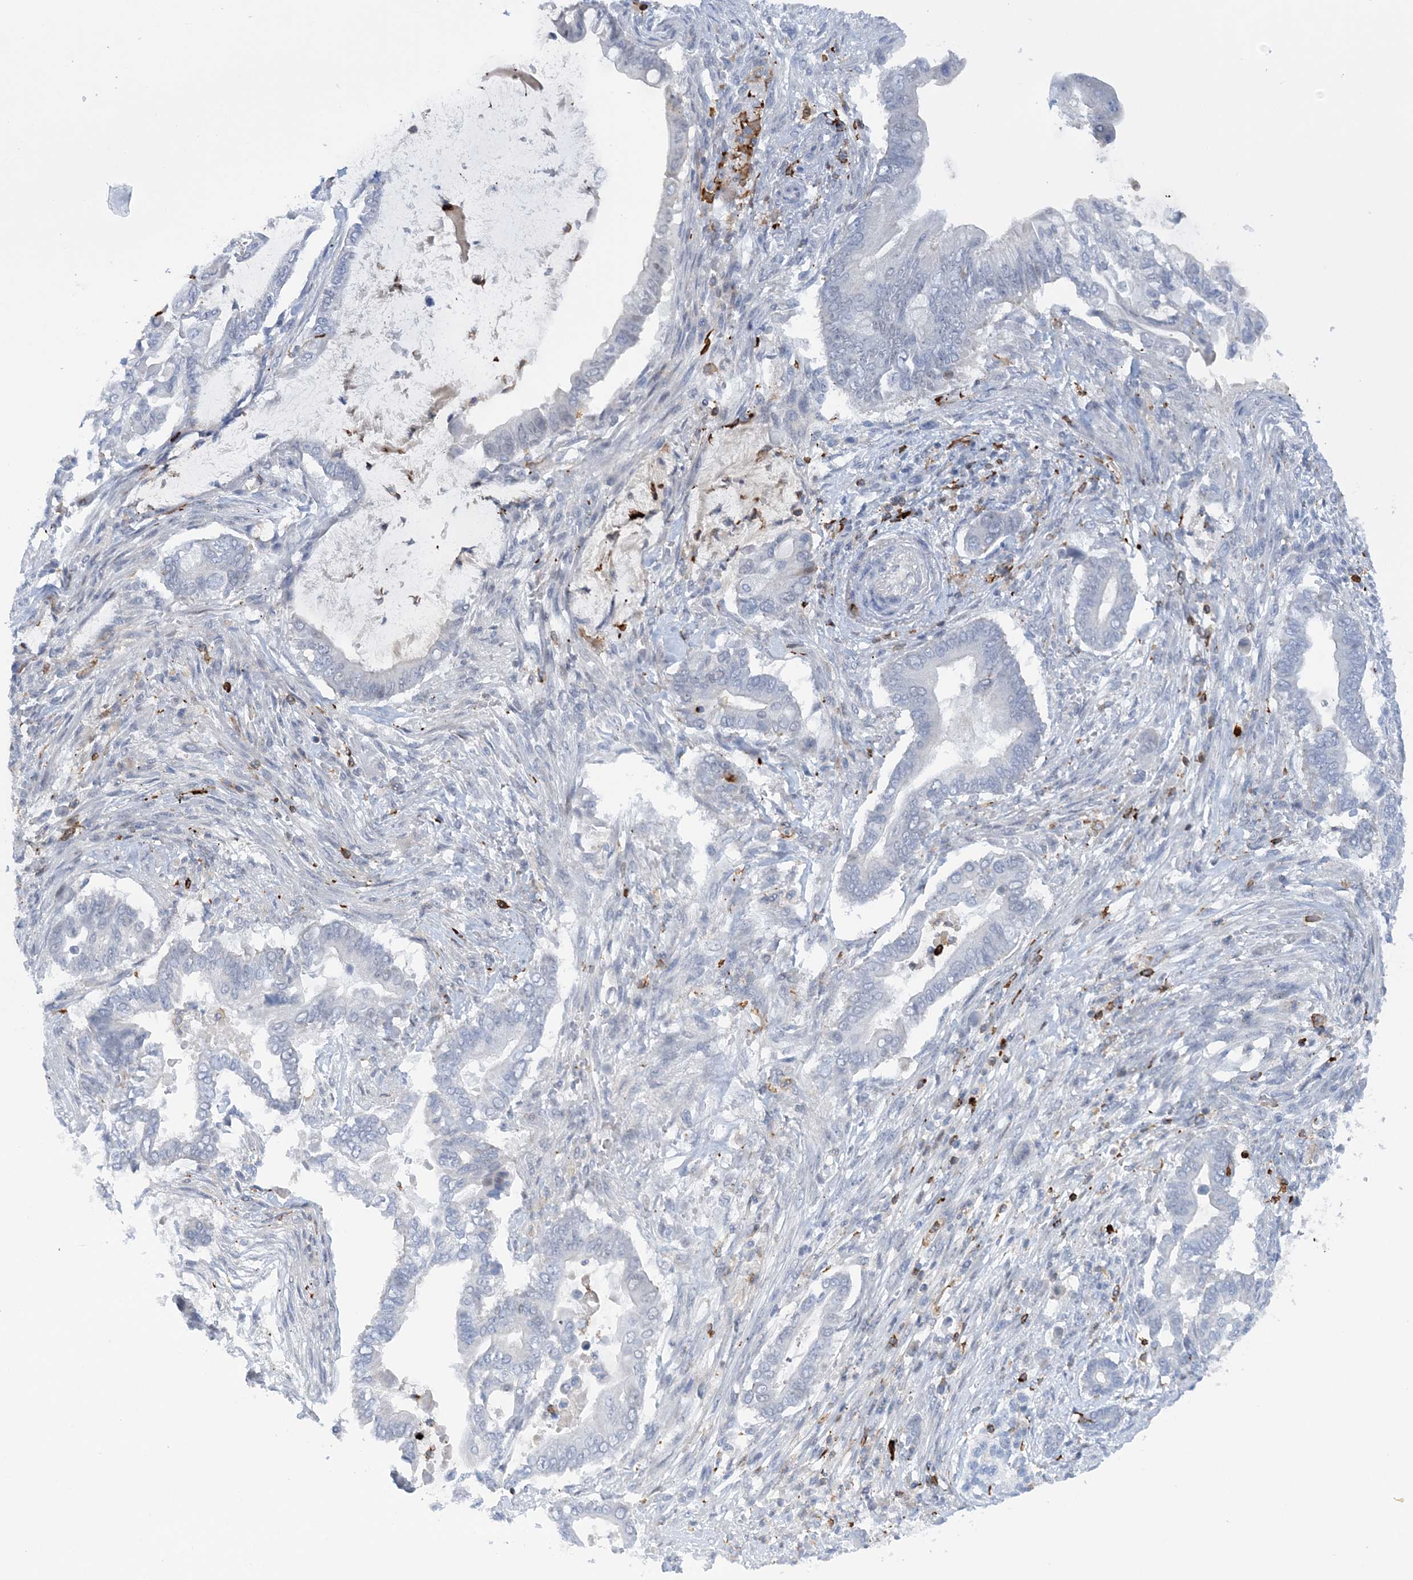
{"staining": {"intensity": "negative", "quantity": "none", "location": "none"}, "tissue": "pancreatic cancer", "cell_type": "Tumor cells", "image_type": "cancer", "snomed": [{"axis": "morphology", "description": "Adenocarcinoma, NOS"}, {"axis": "topography", "description": "Pancreas"}], "caption": "Immunohistochemistry (IHC) of human adenocarcinoma (pancreatic) demonstrates no expression in tumor cells.", "gene": "PRMT9", "patient": {"sex": "male", "age": 68}}